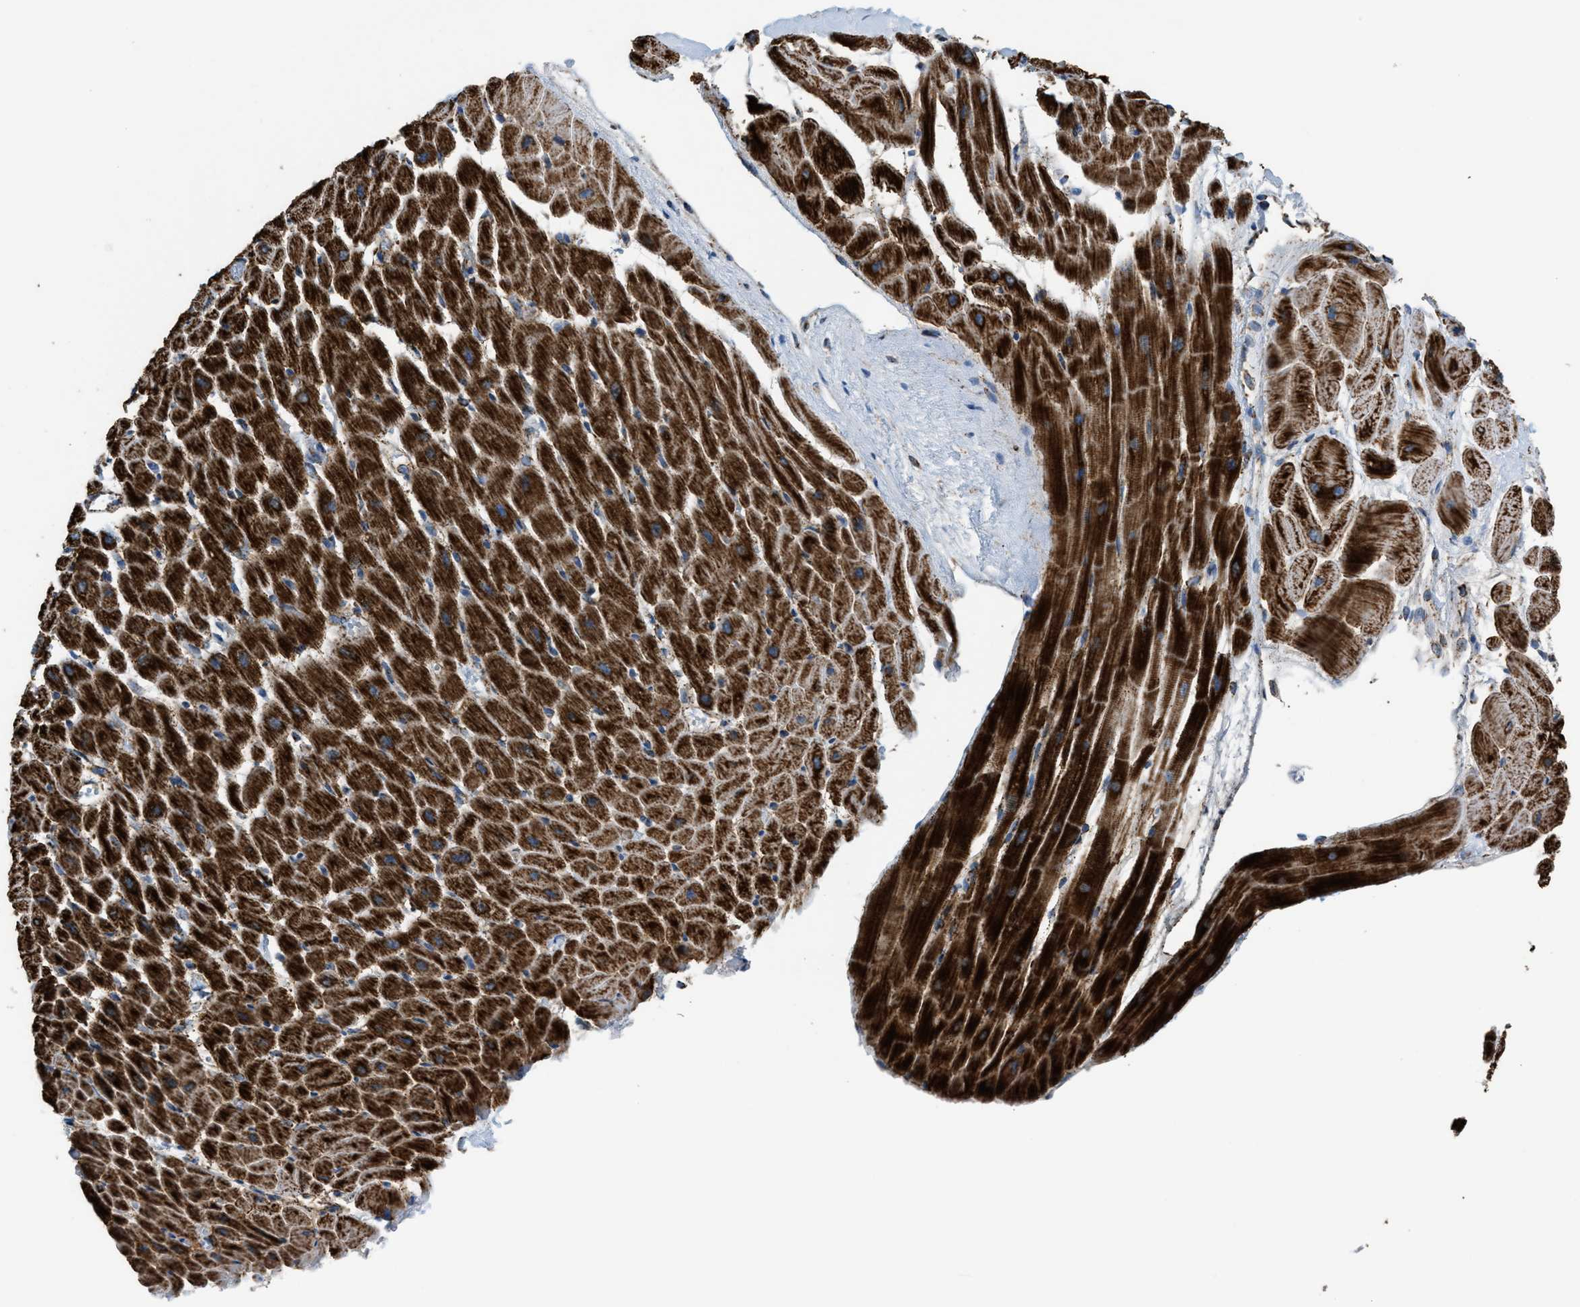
{"staining": {"intensity": "strong", "quantity": ">75%", "location": "cytoplasmic/membranous"}, "tissue": "heart muscle", "cell_type": "Cardiomyocytes", "image_type": "normal", "snomed": [{"axis": "morphology", "description": "Normal tissue, NOS"}, {"axis": "topography", "description": "Heart"}], "caption": "Strong cytoplasmic/membranous positivity is present in about >75% of cardiomyocytes in unremarkable heart muscle.", "gene": "ECHS1", "patient": {"sex": "male", "age": 45}}